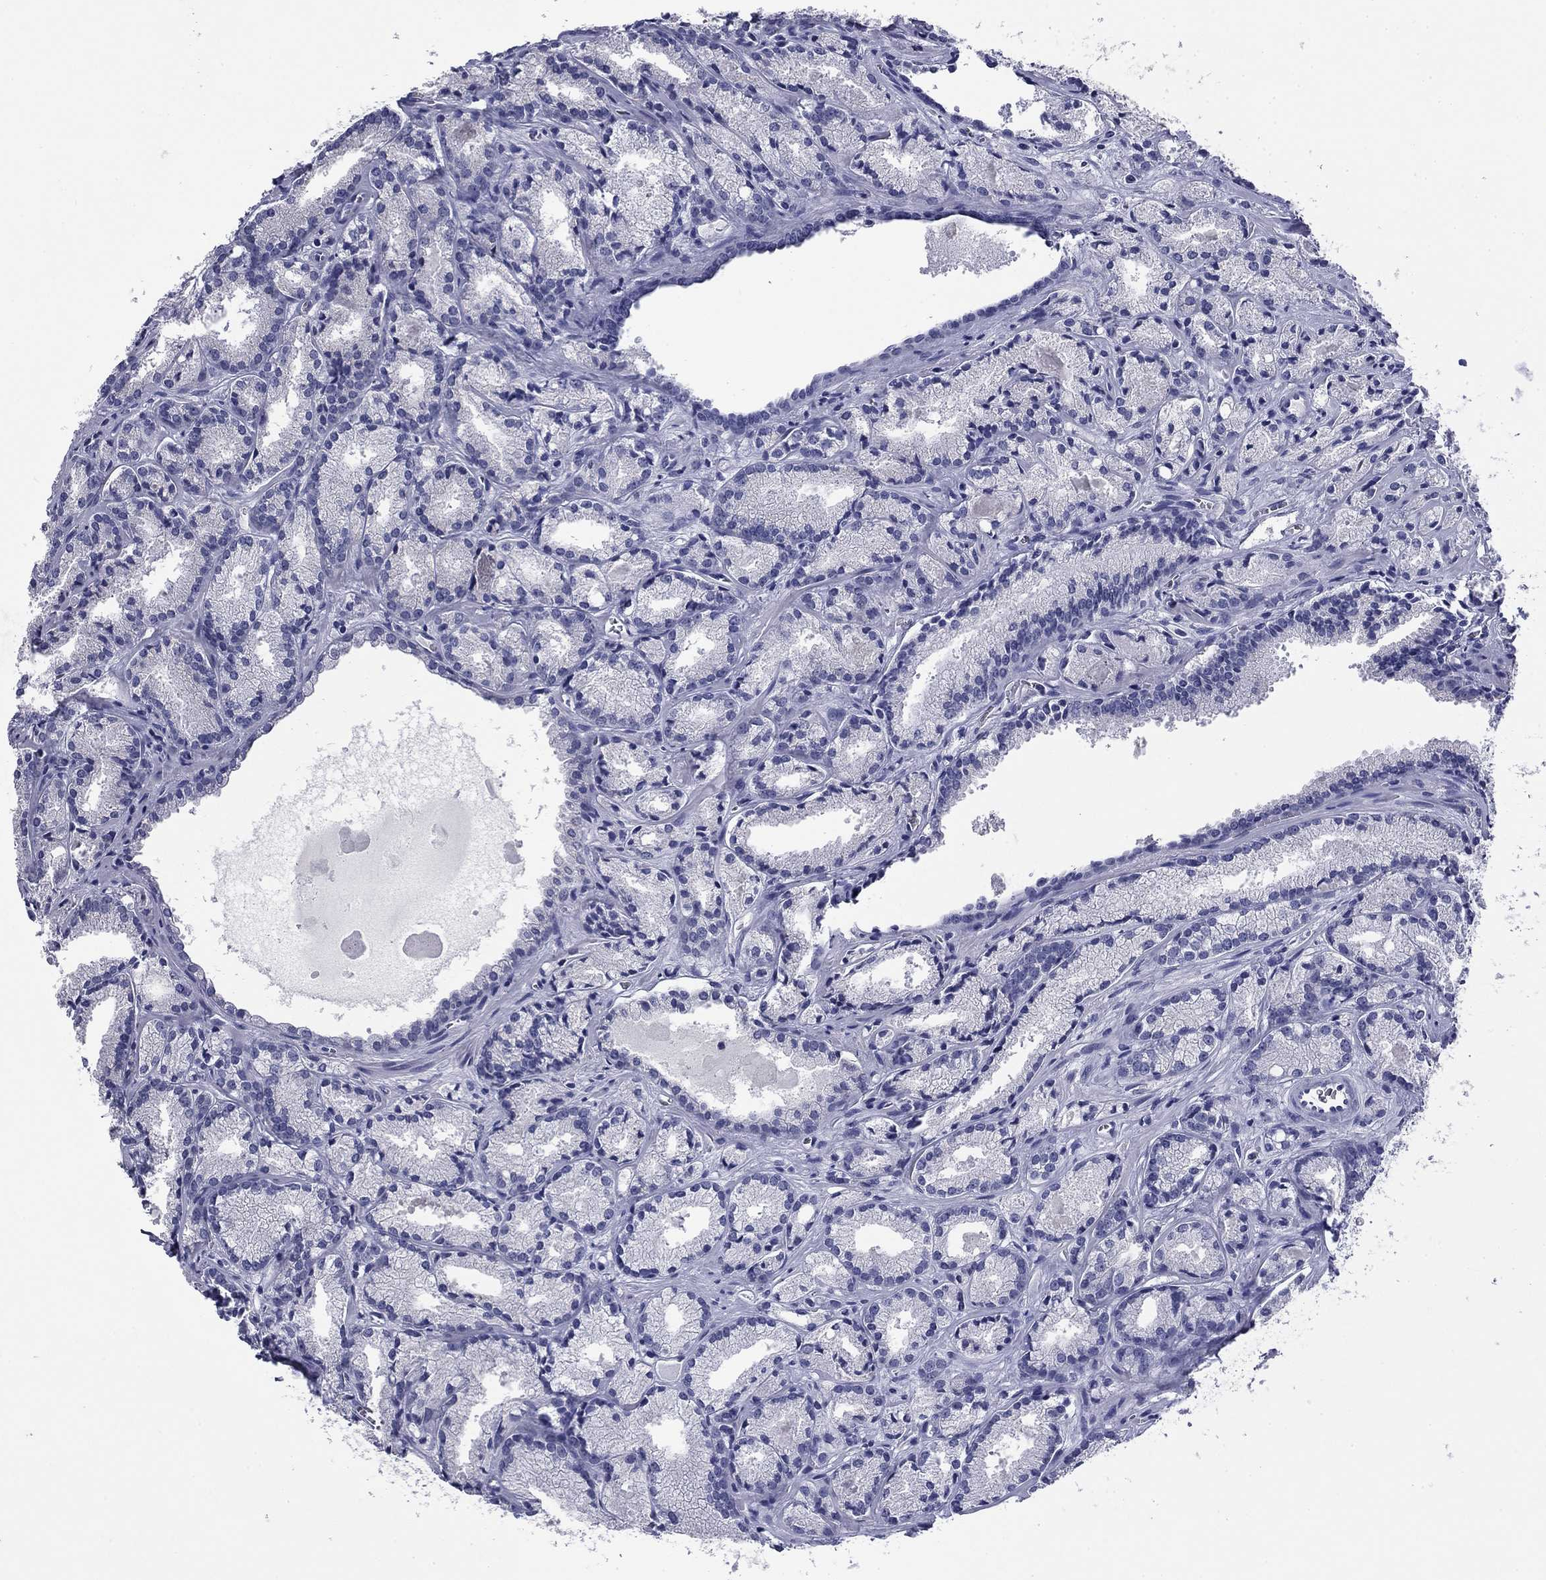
{"staining": {"intensity": "negative", "quantity": "none", "location": "none"}, "tissue": "prostate cancer", "cell_type": "Tumor cells", "image_type": "cancer", "snomed": [{"axis": "morphology", "description": "Adenocarcinoma, NOS"}, {"axis": "morphology", "description": "Adenocarcinoma, High grade"}, {"axis": "topography", "description": "Prostate"}], "caption": "A high-resolution micrograph shows IHC staining of prostate adenocarcinoma, which reveals no significant staining in tumor cells. Brightfield microscopy of immunohistochemistry (IHC) stained with DAB (brown) and hematoxylin (blue), captured at high magnification.", "gene": "ABCC2", "patient": {"sex": "male", "age": 70}}